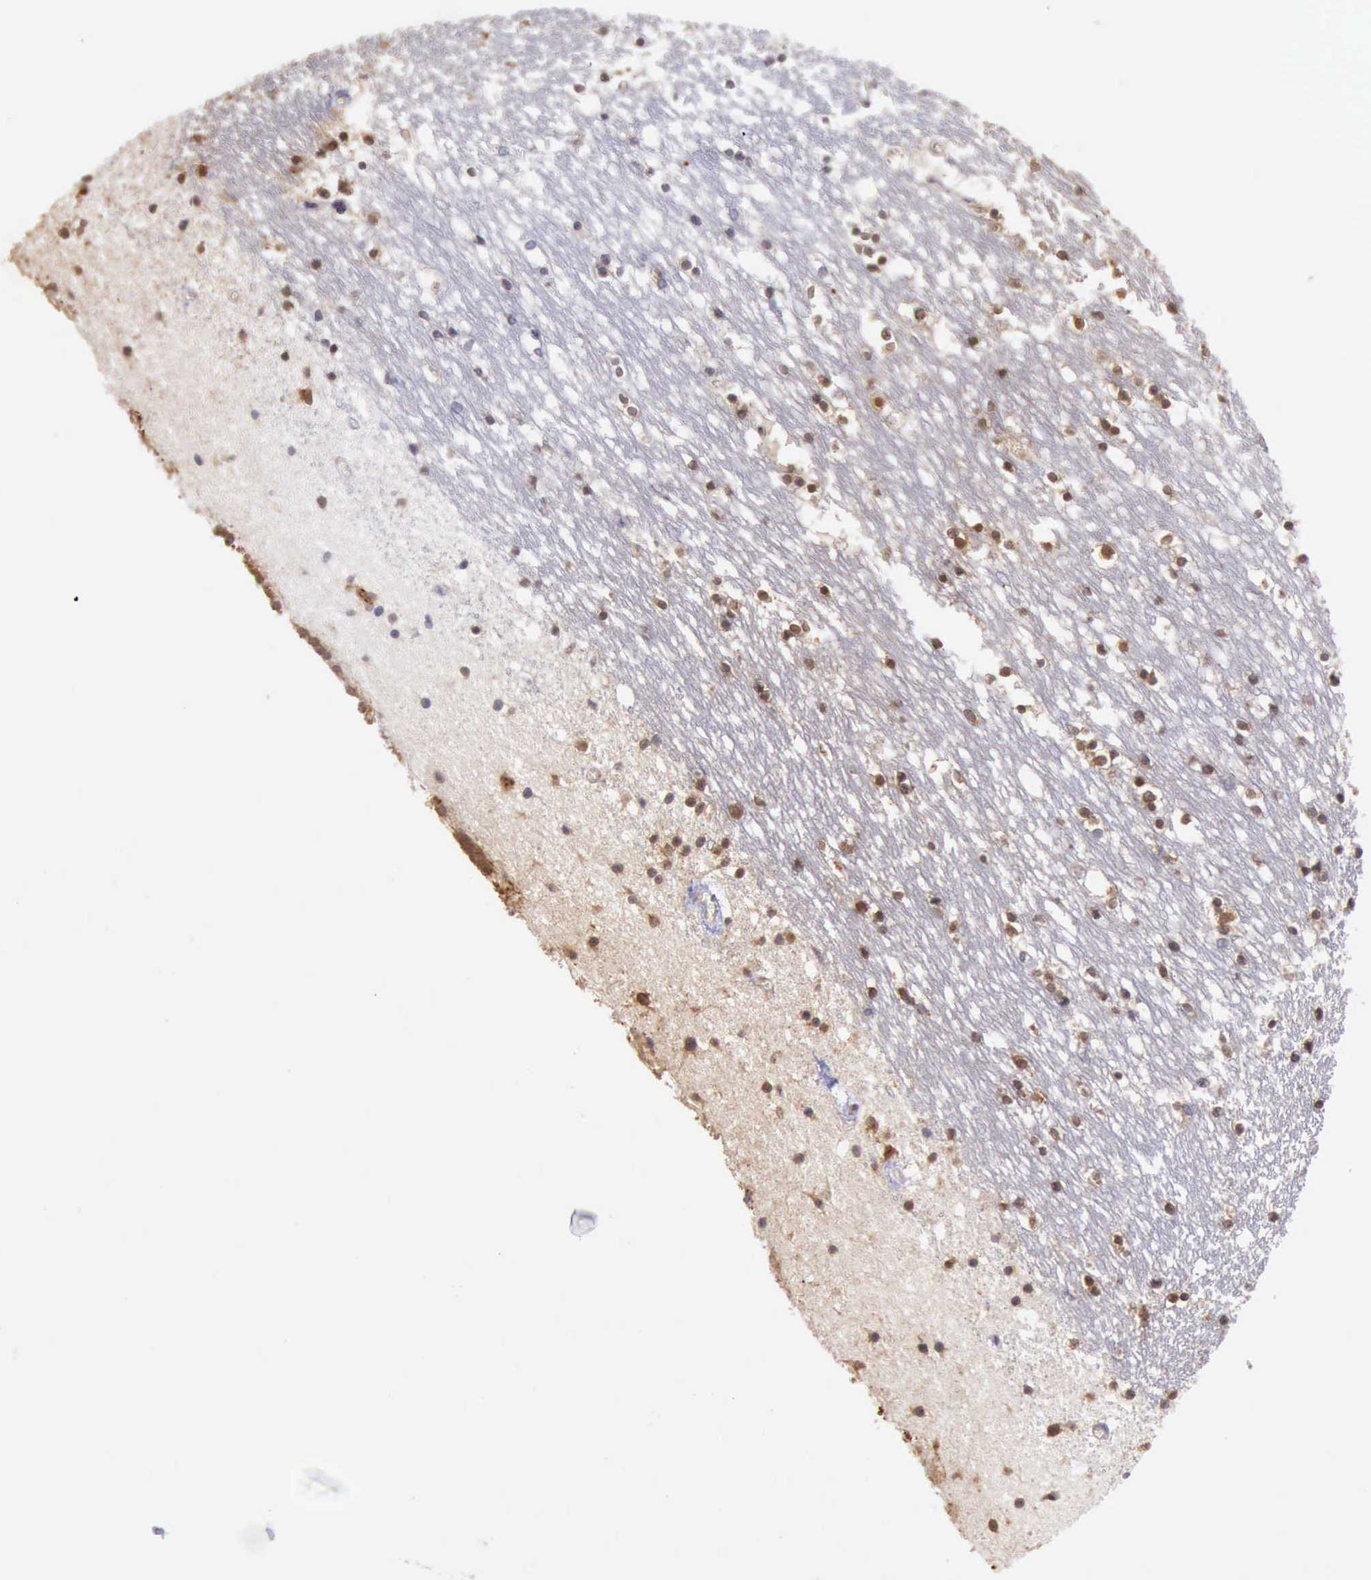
{"staining": {"intensity": "weak", "quantity": "25%-75%", "location": "cytoplasmic/membranous,nuclear"}, "tissue": "caudate", "cell_type": "Glial cells", "image_type": "normal", "snomed": [{"axis": "morphology", "description": "Normal tissue, NOS"}, {"axis": "topography", "description": "Lateral ventricle wall"}], "caption": "Immunohistochemical staining of unremarkable caudate displays low levels of weak cytoplasmic/membranous,nuclear staining in approximately 25%-75% of glial cells. Nuclei are stained in blue.", "gene": "DNAJB7", "patient": {"sex": "male", "age": 45}}